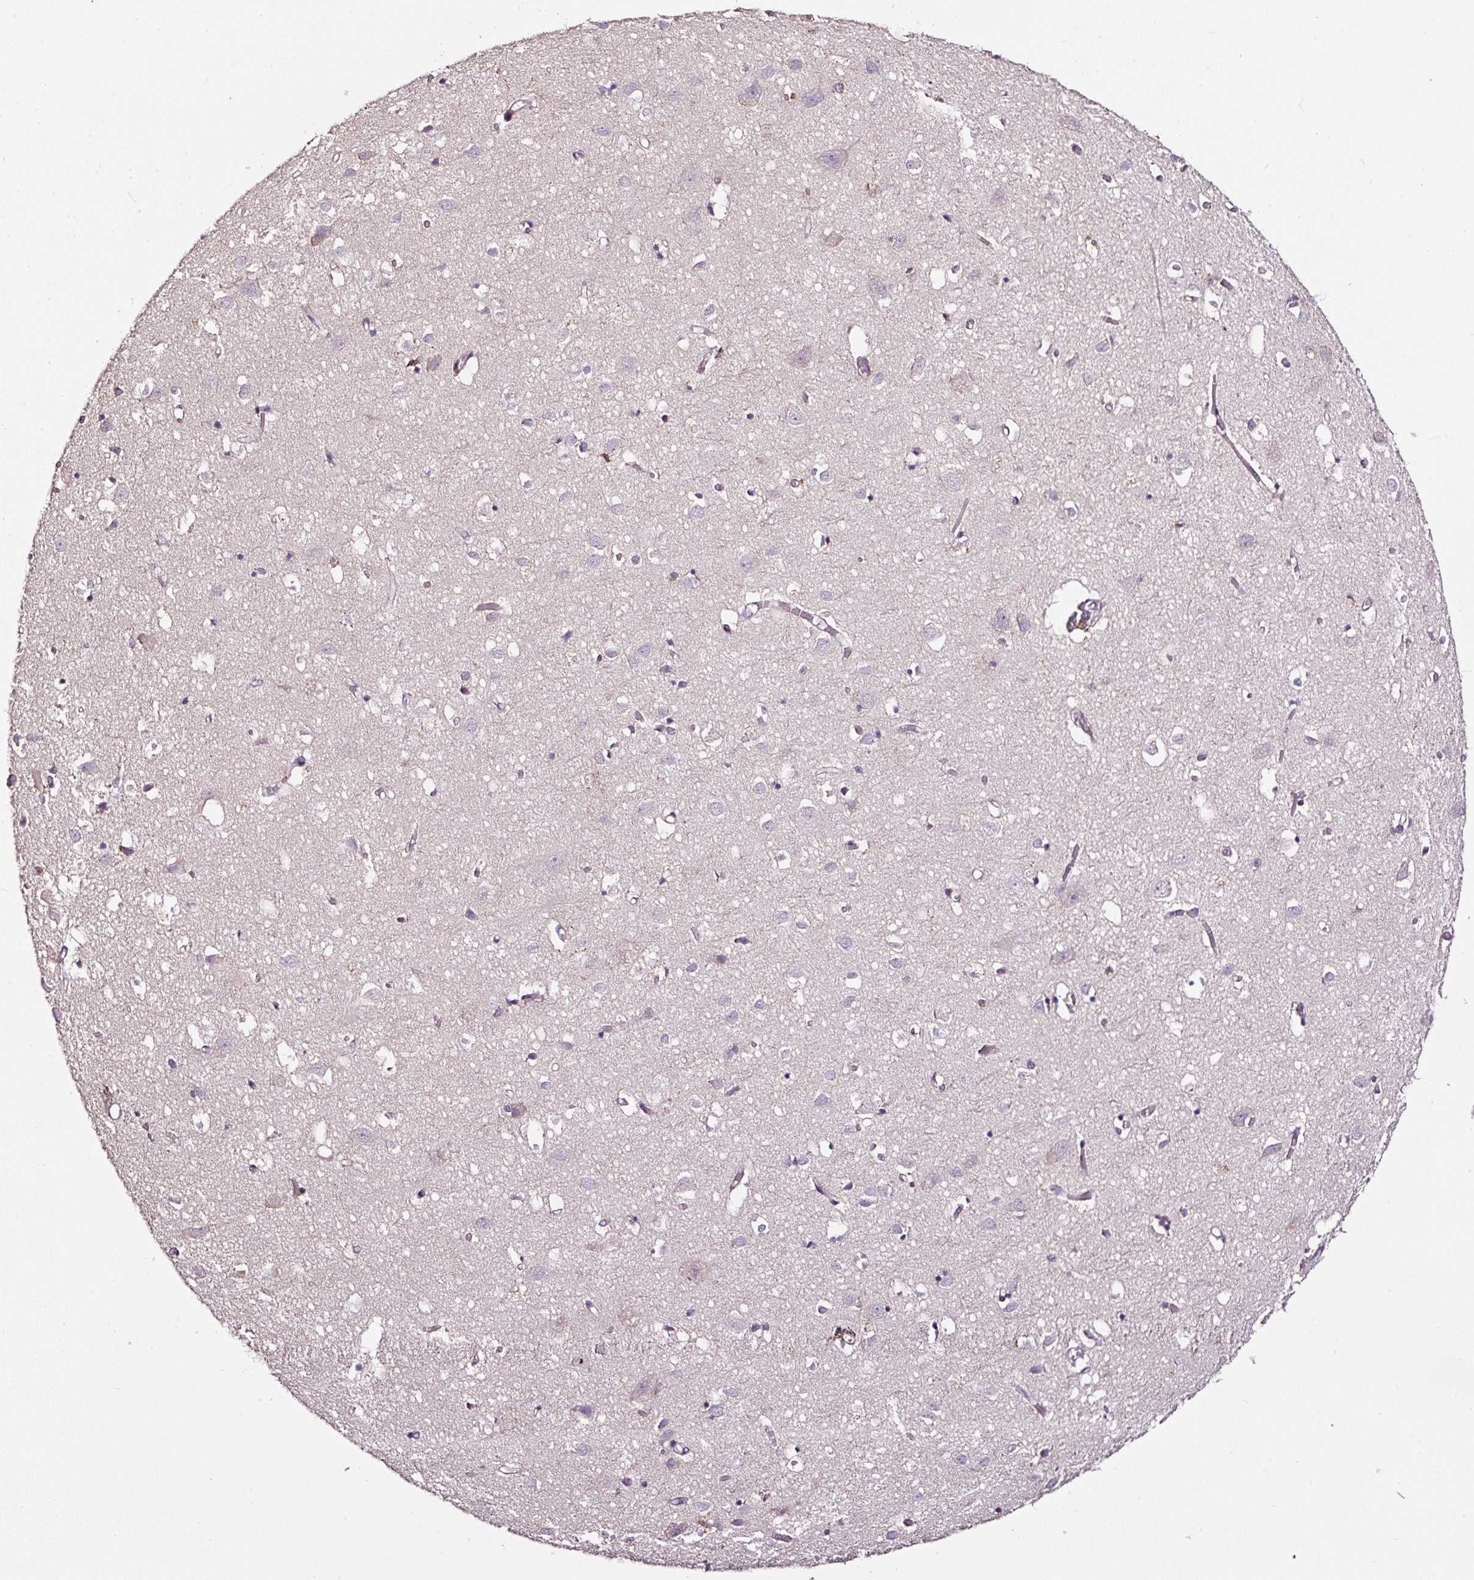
{"staining": {"intensity": "negative", "quantity": "none", "location": "none"}, "tissue": "cerebral cortex", "cell_type": "Endothelial cells", "image_type": "normal", "snomed": [{"axis": "morphology", "description": "Normal tissue, NOS"}, {"axis": "topography", "description": "Cerebral cortex"}], "caption": "This is a photomicrograph of IHC staining of unremarkable cerebral cortex, which shows no staining in endothelial cells.", "gene": "LRRC24", "patient": {"sex": "male", "age": 70}}